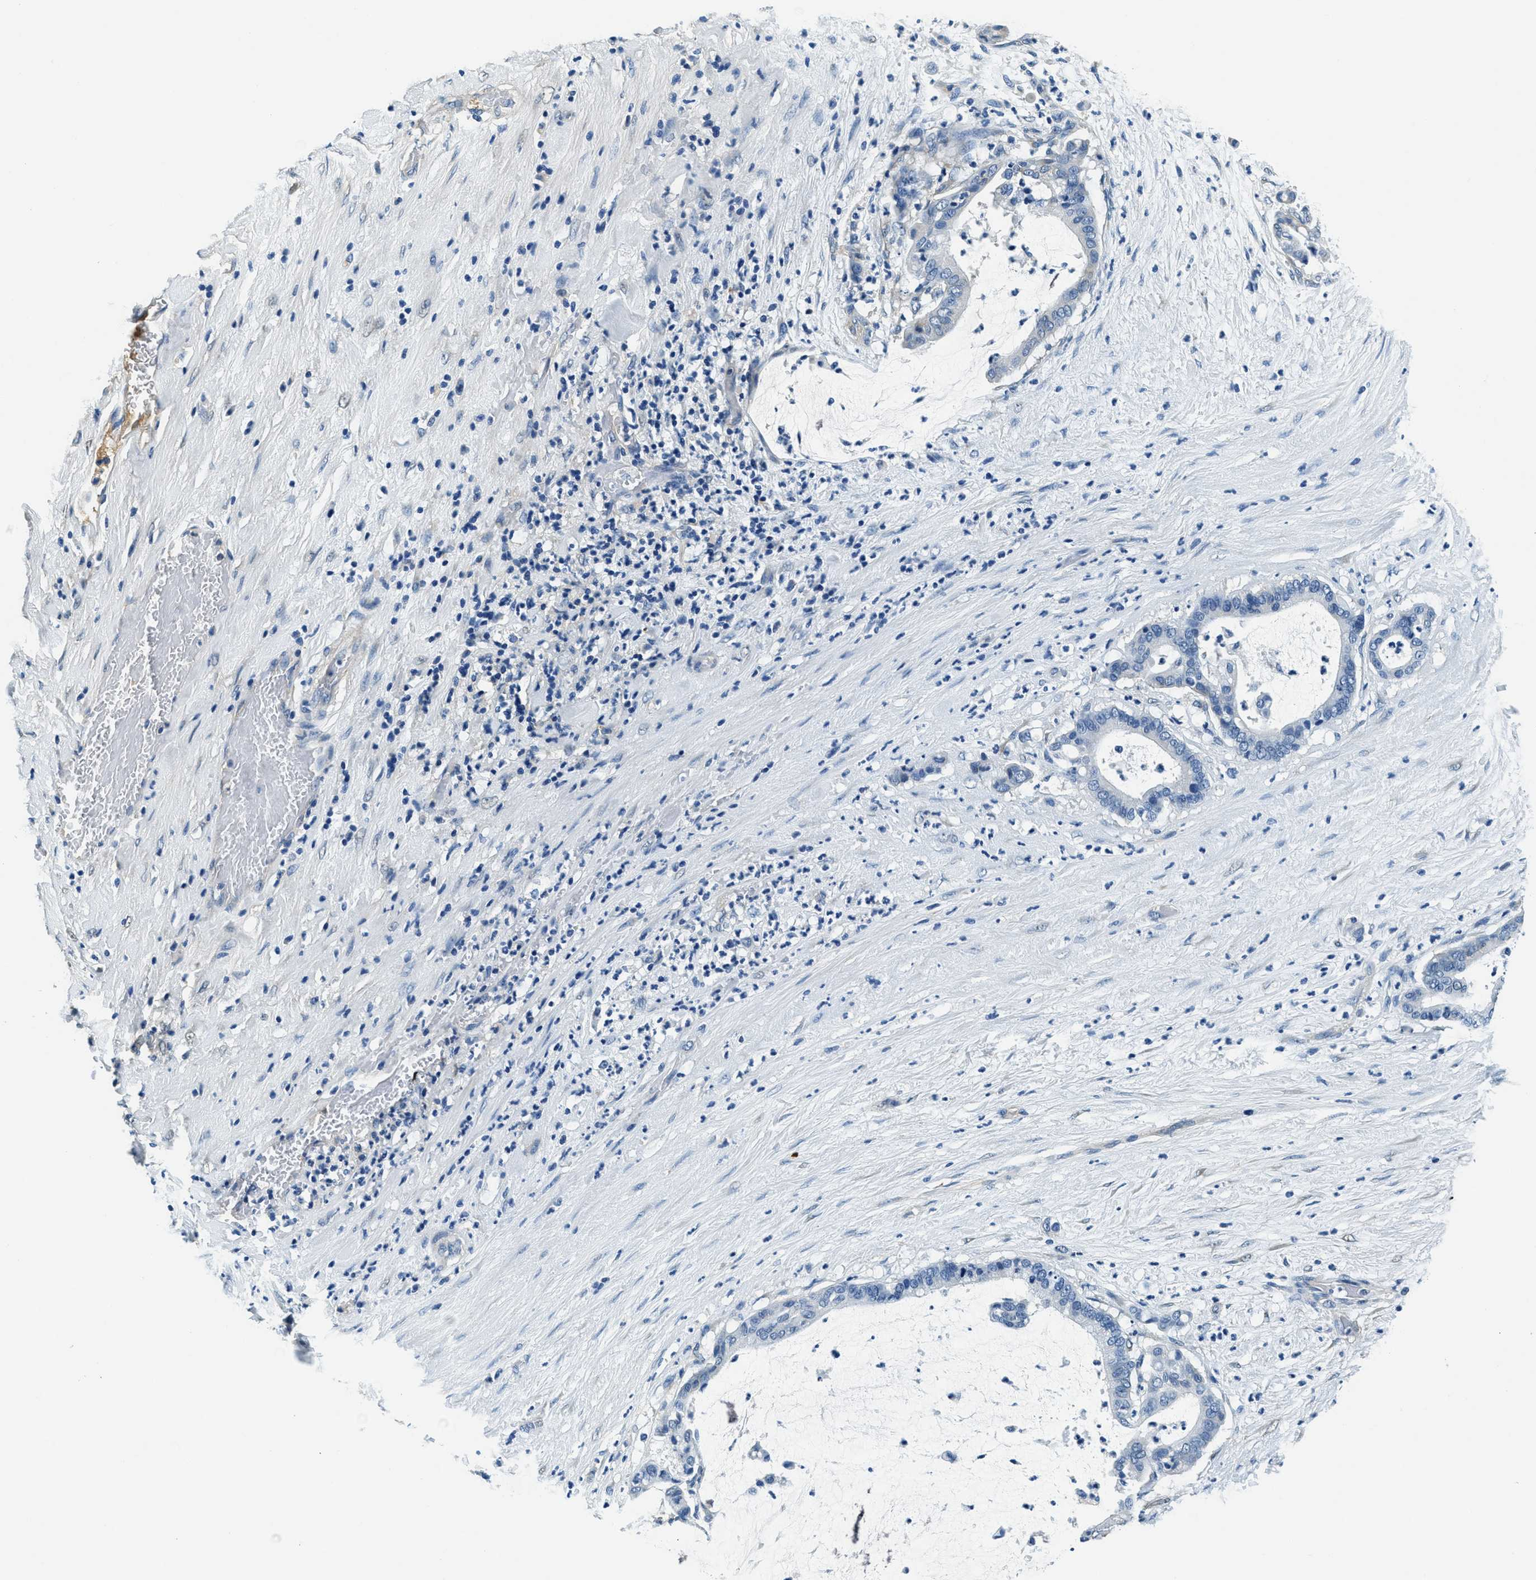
{"staining": {"intensity": "negative", "quantity": "none", "location": "none"}, "tissue": "pancreatic cancer", "cell_type": "Tumor cells", "image_type": "cancer", "snomed": [{"axis": "morphology", "description": "Adenocarcinoma, NOS"}, {"axis": "topography", "description": "Pancreas"}], "caption": "IHC image of neoplastic tissue: human pancreatic cancer (adenocarcinoma) stained with DAB displays no significant protein positivity in tumor cells.", "gene": "TMEM186", "patient": {"sex": "male", "age": 41}}